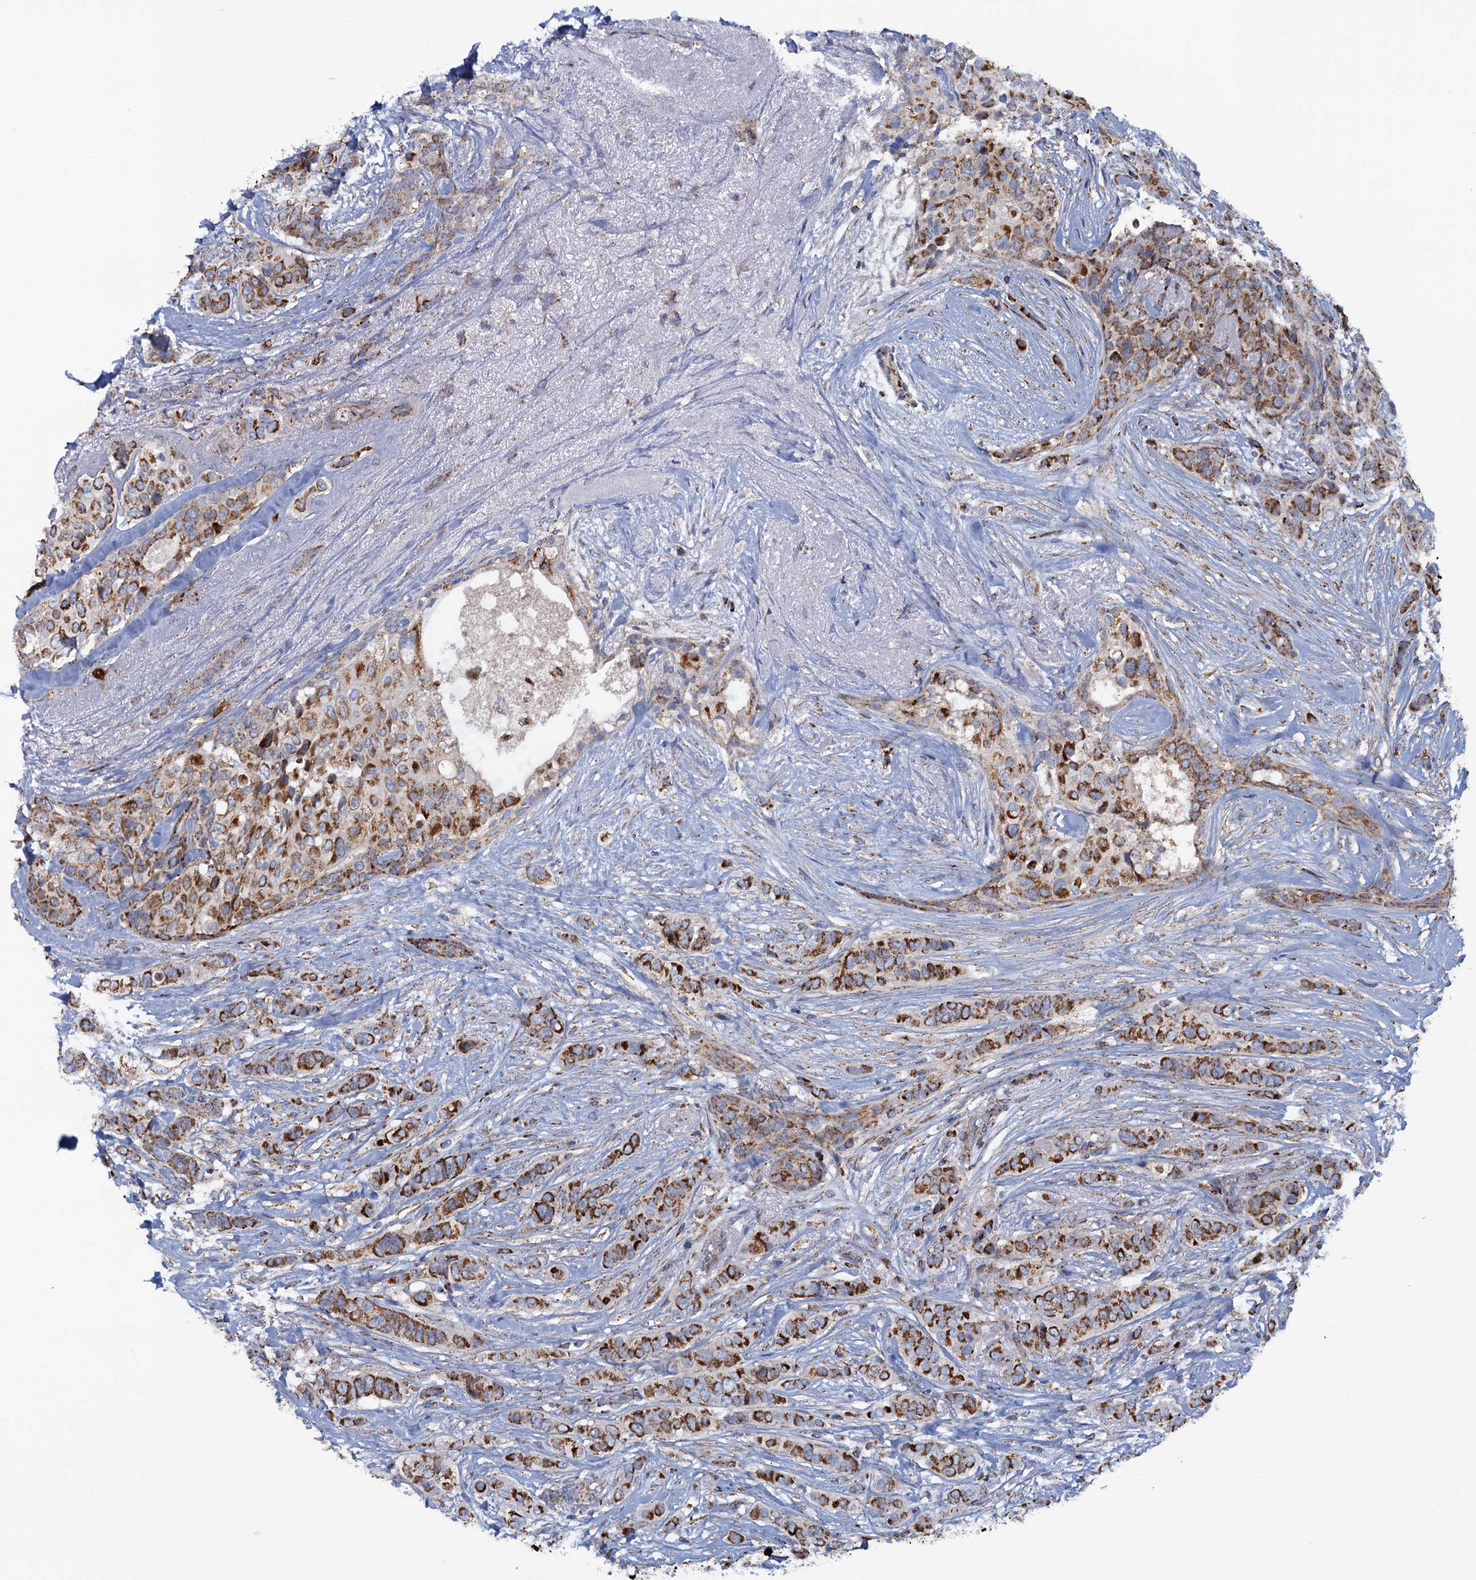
{"staining": {"intensity": "strong", "quantity": ">75%", "location": "cytoplasmic/membranous"}, "tissue": "breast cancer", "cell_type": "Tumor cells", "image_type": "cancer", "snomed": [{"axis": "morphology", "description": "Lobular carcinoma"}, {"axis": "topography", "description": "Breast"}], "caption": "Breast lobular carcinoma tissue displays strong cytoplasmic/membranous expression in about >75% of tumor cells, visualized by immunohistochemistry. (DAB IHC, brown staining for protein, blue staining for nuclei).", "gene": "GTPBP3", "patient": {"sex": "female", "age": 51}}